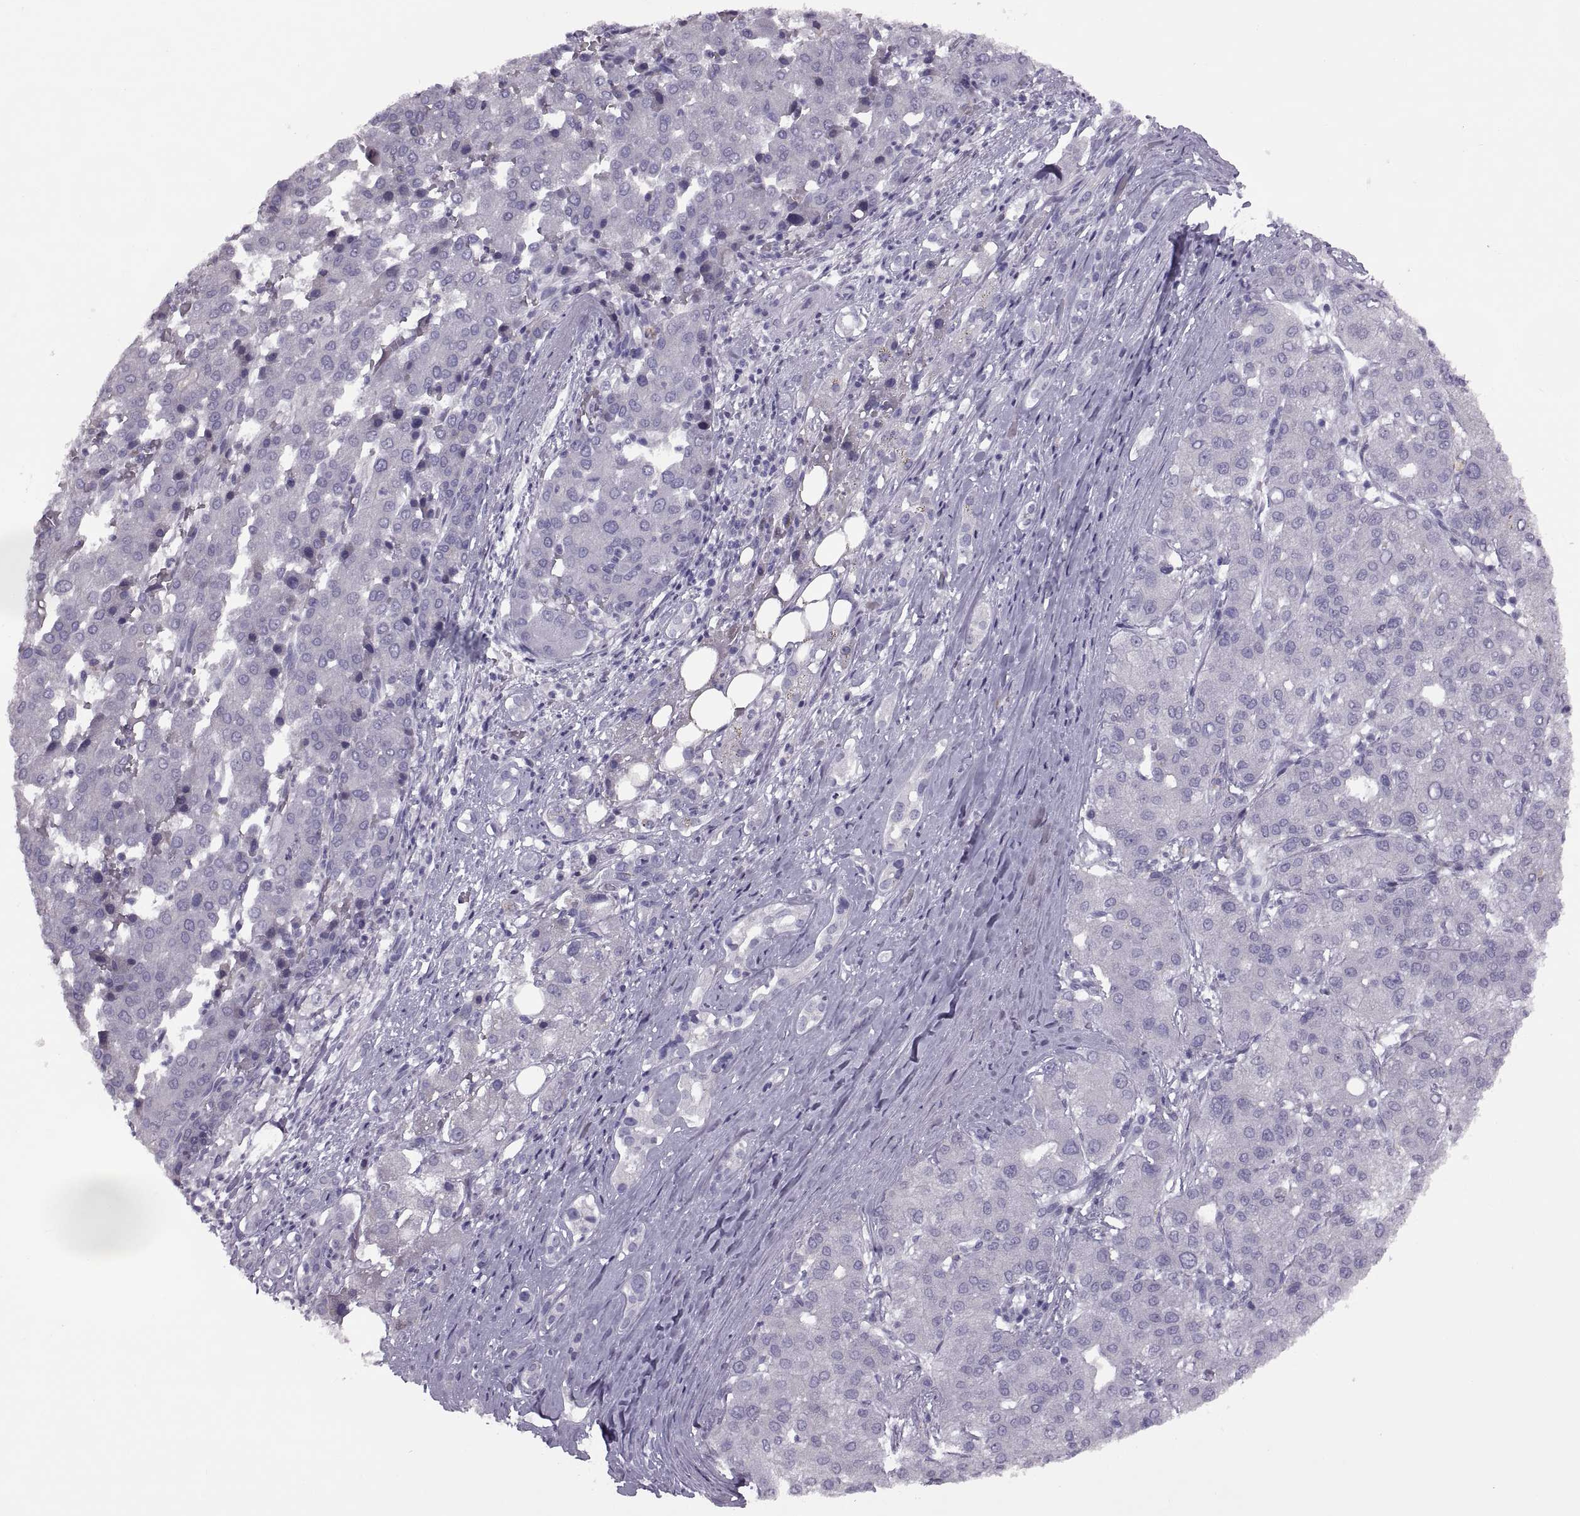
{"staining": {"intensity": "negative", "quantity": "none", "location": "none"}, "tissue": "liver cancer", "cell_type": "Tumor cells", "image_type": "cancer", "snomed": [{"axis": "morphology", "description": "Carcinoma, Hepatocellular, NOS"}, {"axis": "topography", "description": "Liver"}], "caption": "There is no significant expression in tumor cells of liver cancer.", "gene": "RSPH6A", "patient": {"sex": "male", "age": 65}}